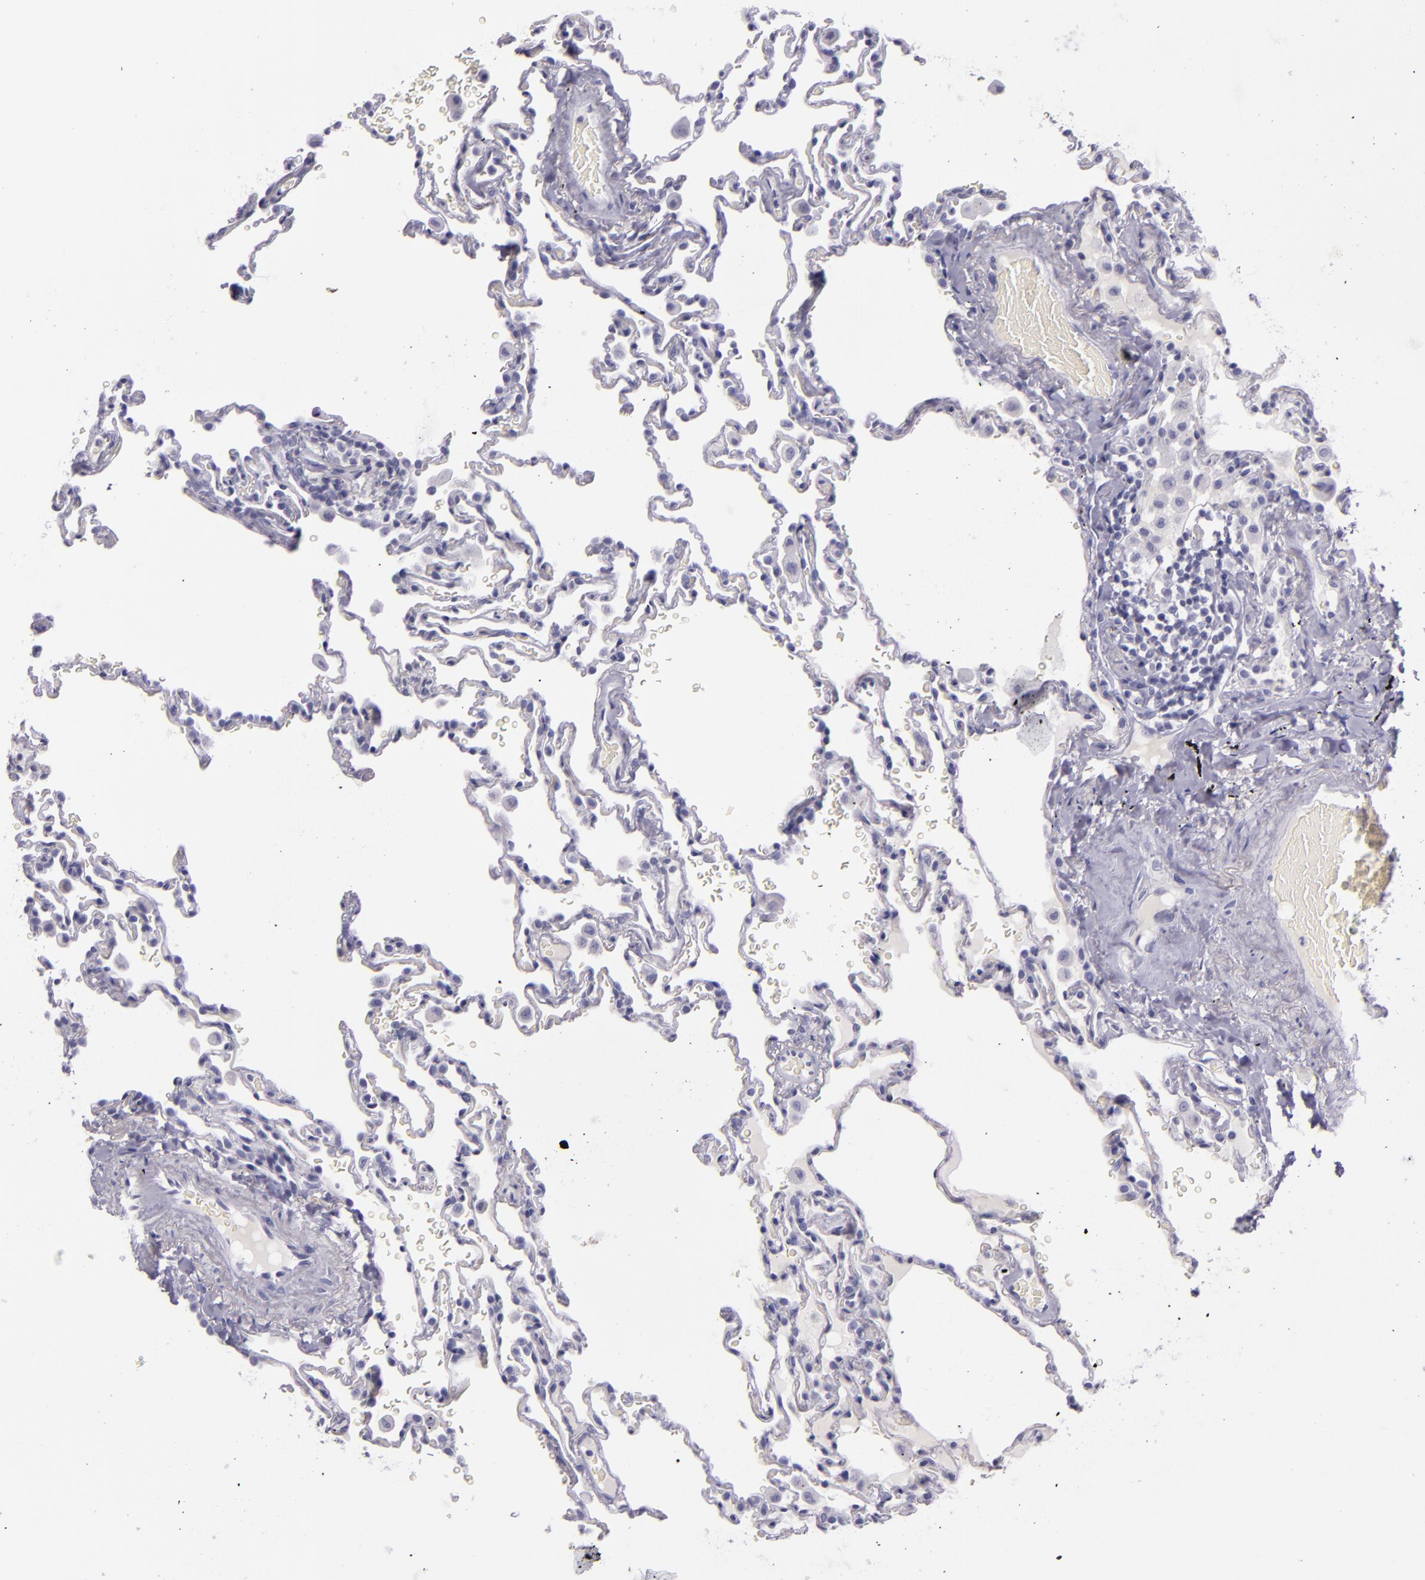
{"staining": {"intensity": "negative", "quantity": "none", "location": "none"}, "tissue": "lung", "cell_type": "Alveolar cells", "image_type": "normal", "snomed": [{"axis": "morphology", "description": "Normal tissue, NOS"}, {"axis": "topography", "description": "Lung"}], "caption": "This is an IHC histopathology image of normal human lung. There is no positivity in alveolar cells.", "gene": "INA", "patient": {"sex": "male", "age": 59}}